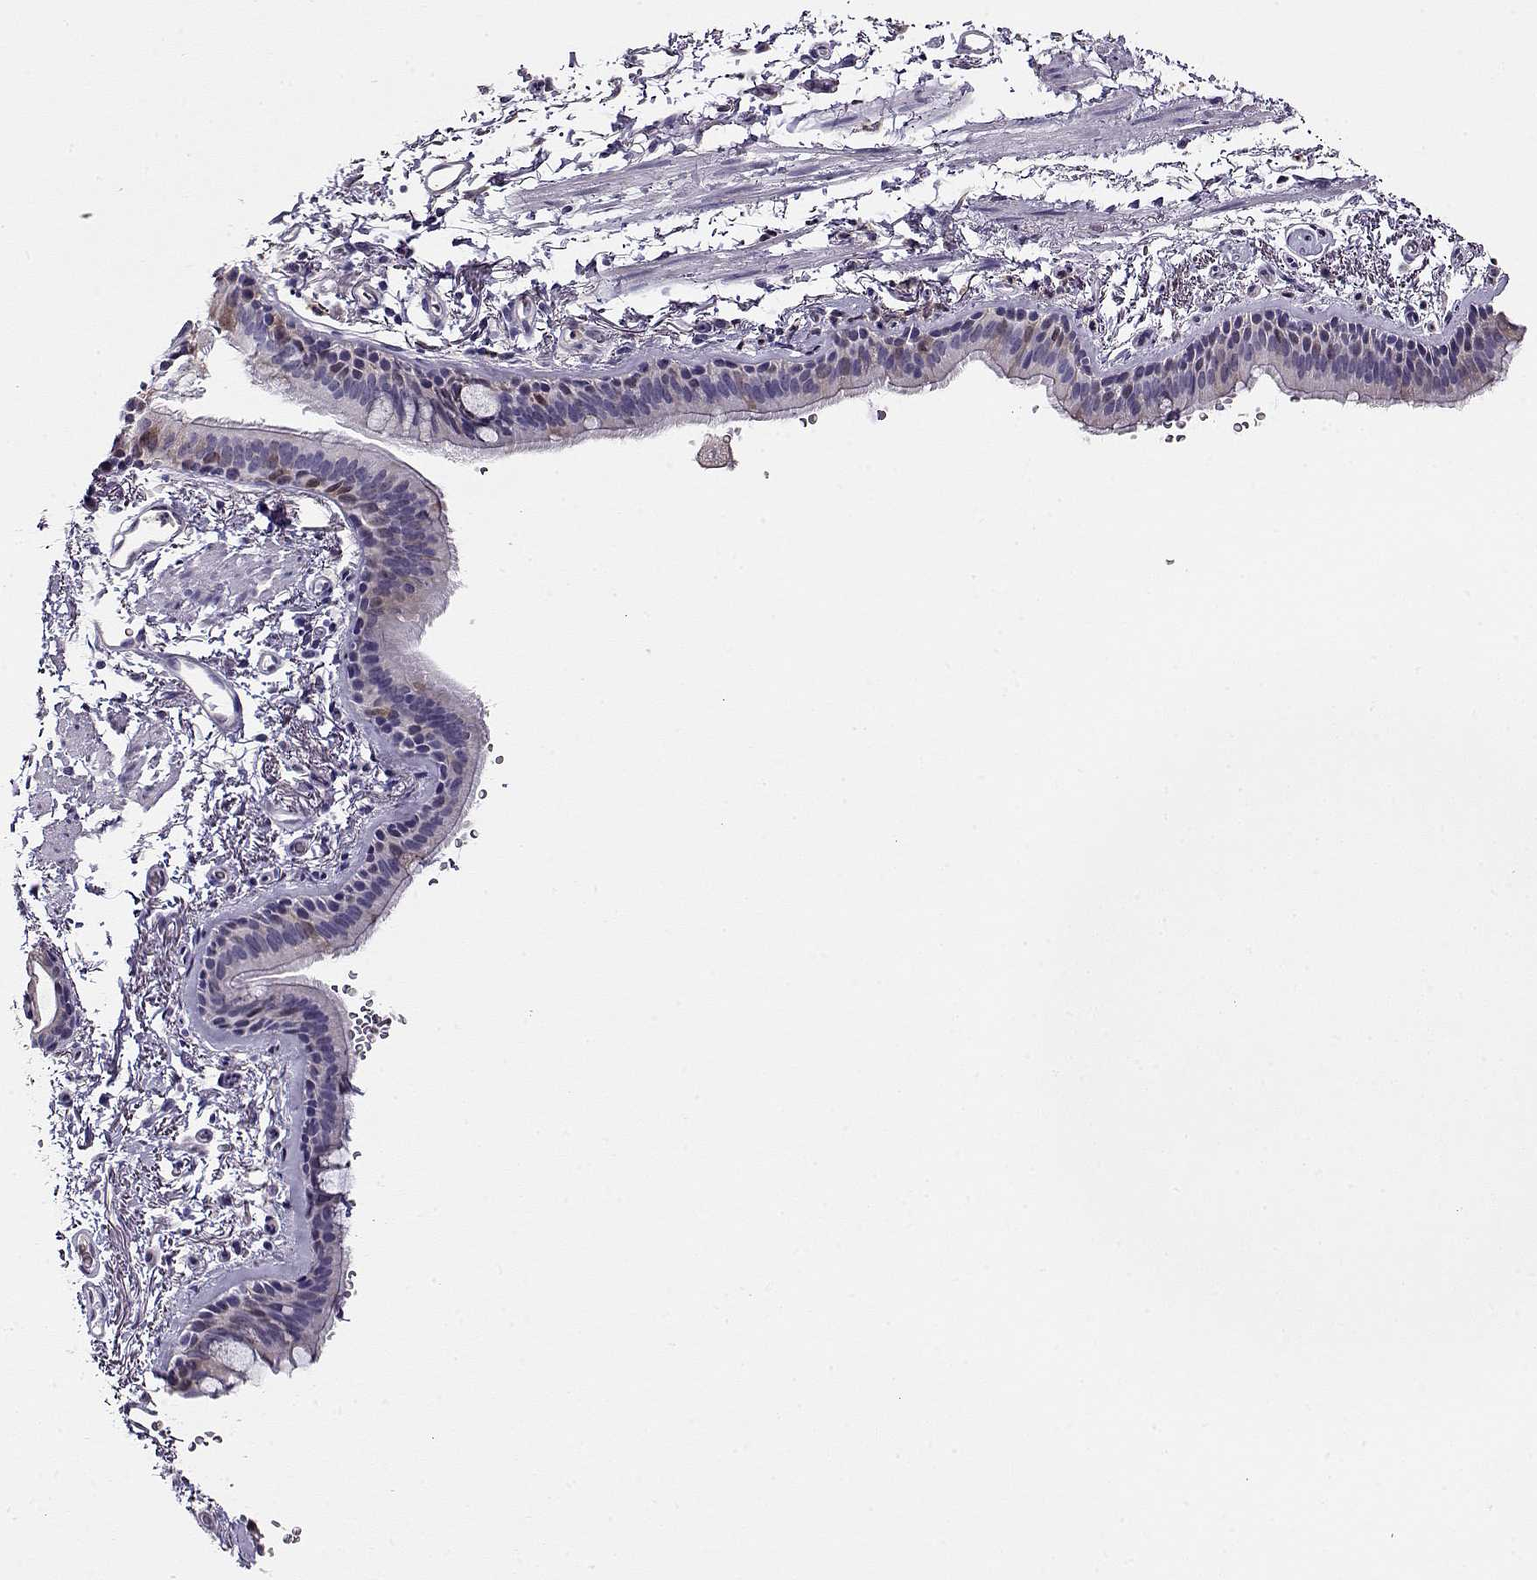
{"staining": {"intensity": "weak", "quantity": "<25%", "location": "nuclear"}, "tissue": "bronchus", "cell_type": "Respiratory epithelial cells", "image_type": "normal", "snomed": [{"axis": "morphology", "description": "Normal tissue, NOS"}, {"axis": "topography", "description": "Lymph node"}, {"axis": "topography", "description": "Bronchus"}], "caption": "High magnification brightfield microscopy of normal bronchus stained with DAB (brown) and counterstained with hematoxylin (blue): respiratory epithelial cells show no significant staining. (DAB immunohistochemistry, high magnification).", "gene": "CCR8", "patient": {"sex": "female", "age": 70}}